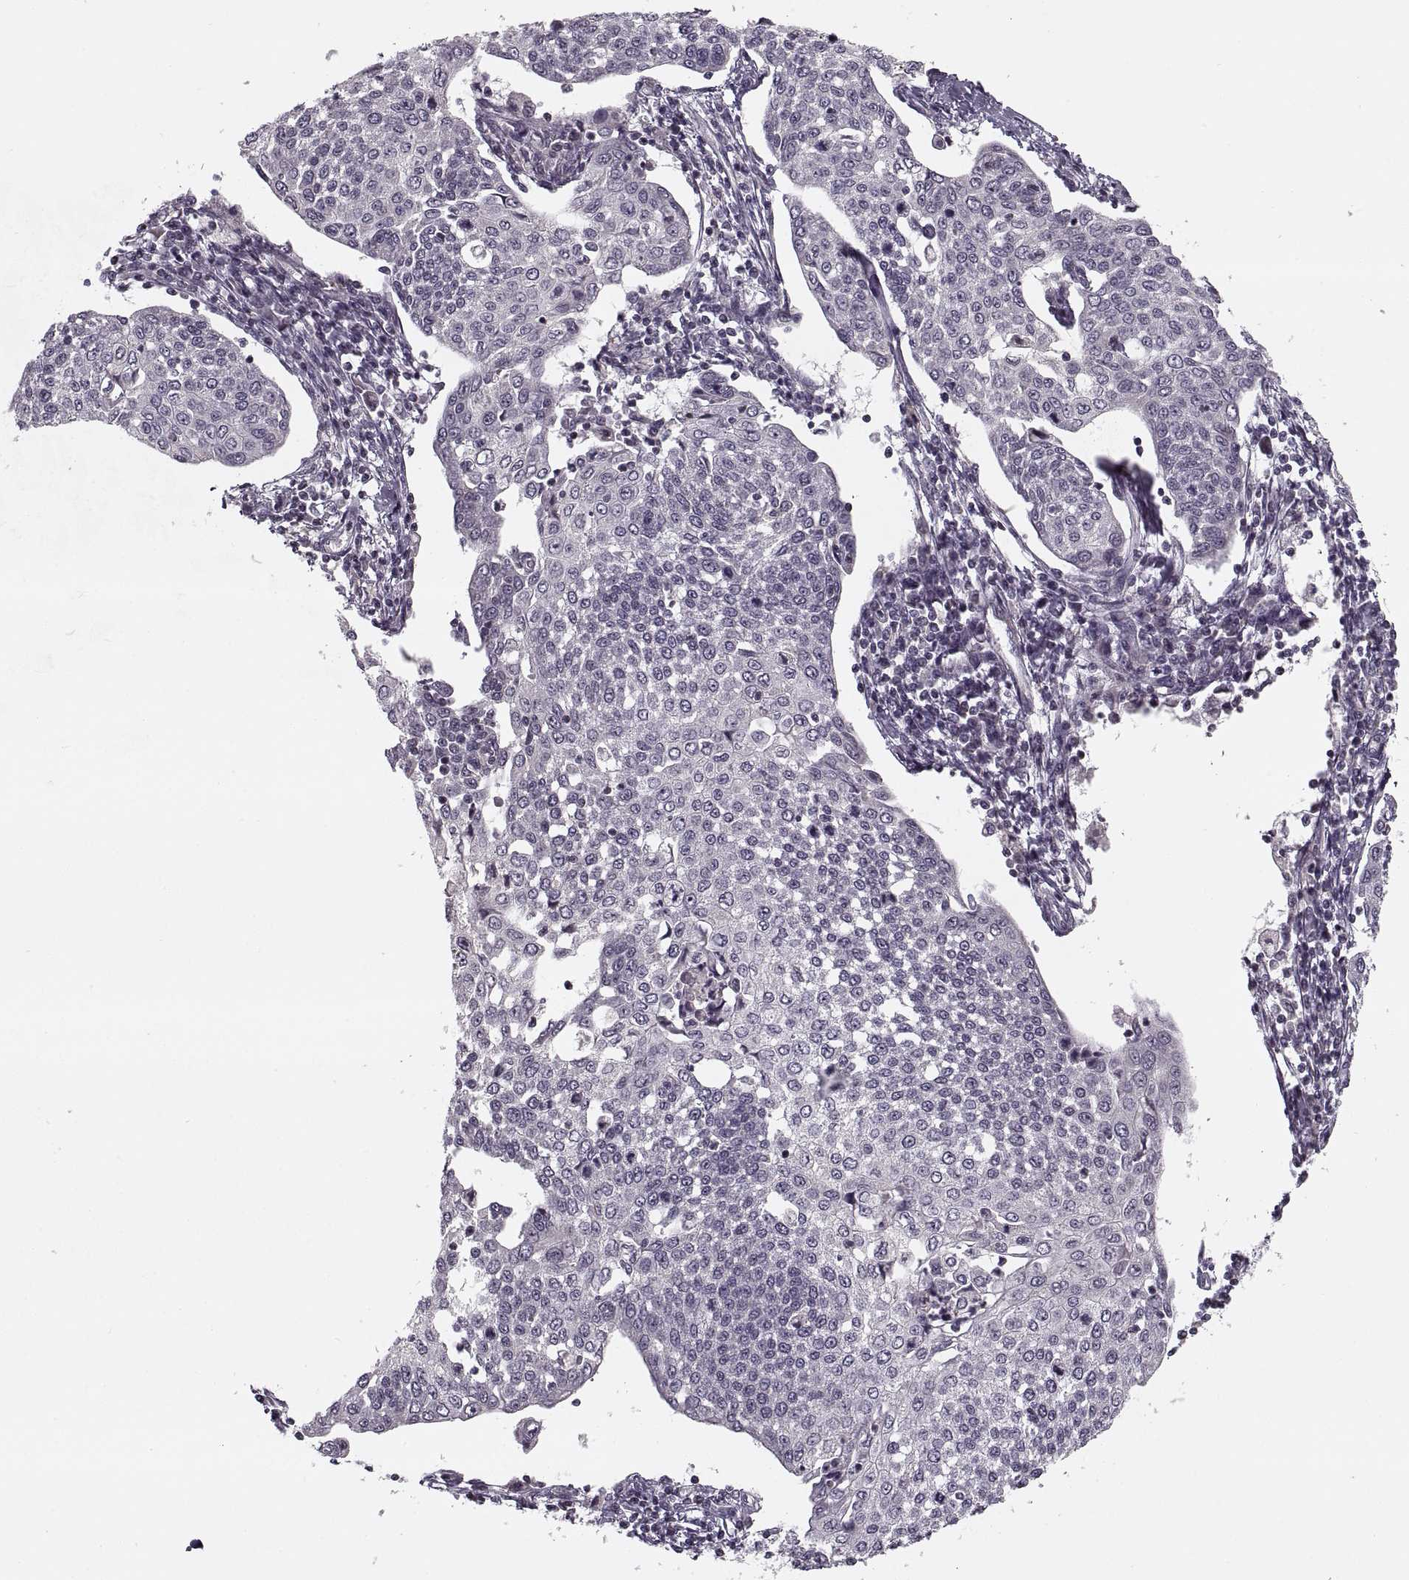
{"staining": {"intensity": "negative", "quantity": "none", "location": "none"}, "tissue": "cervical cancer", "cell_type": "Tumor cells", "image_type": "cancer", "snomed": [{"axis": "morphology", "description": "Squamous cell carcinoma, NOS"}, {"axis": "topography", "description": "Cervix"}], "caption": "Tumor cells are negative for protein expression in human squamous cell carcinoma (cervical).", "gene": "ASIC3", "patient": {"sex": "female", "age": 34}}